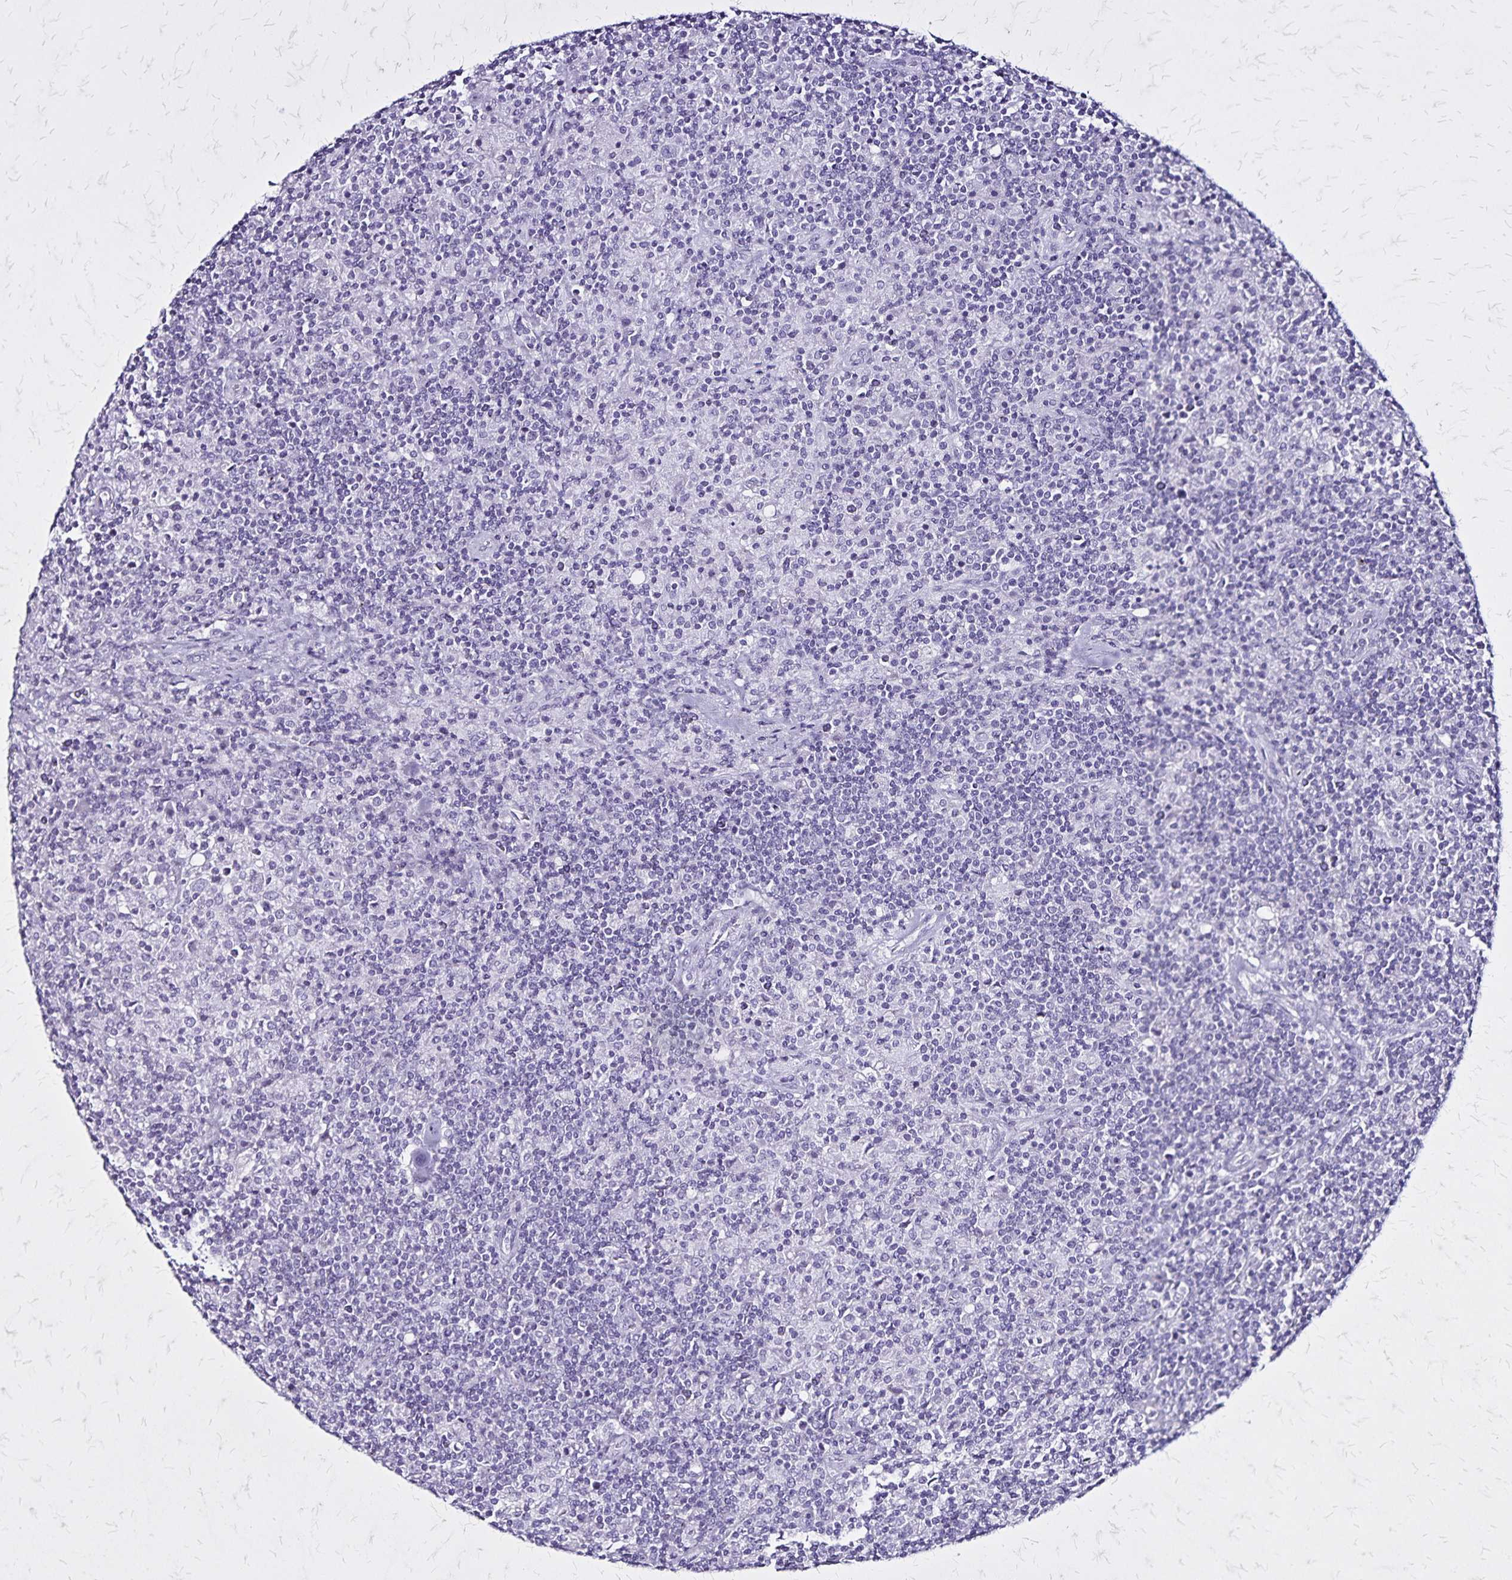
{"staining": {"intensity": "negative", "quantity": "none", "location": "none"}, "tissue": "lymphoma", "cell_type": "Tumor cells", "image_type": "cancer", "snomed": [{"axis": "morphology", "description": "Hodgkin's disease, NOS"}, {"axis": "topography", "description": "Lymph node"}], "caption": "Hodgkin's disease was stained to show a protein in brown. There is no significant expression in tumor cells.", "gene": "KRT2", "patient": {"sex": "male", "age": 70}}